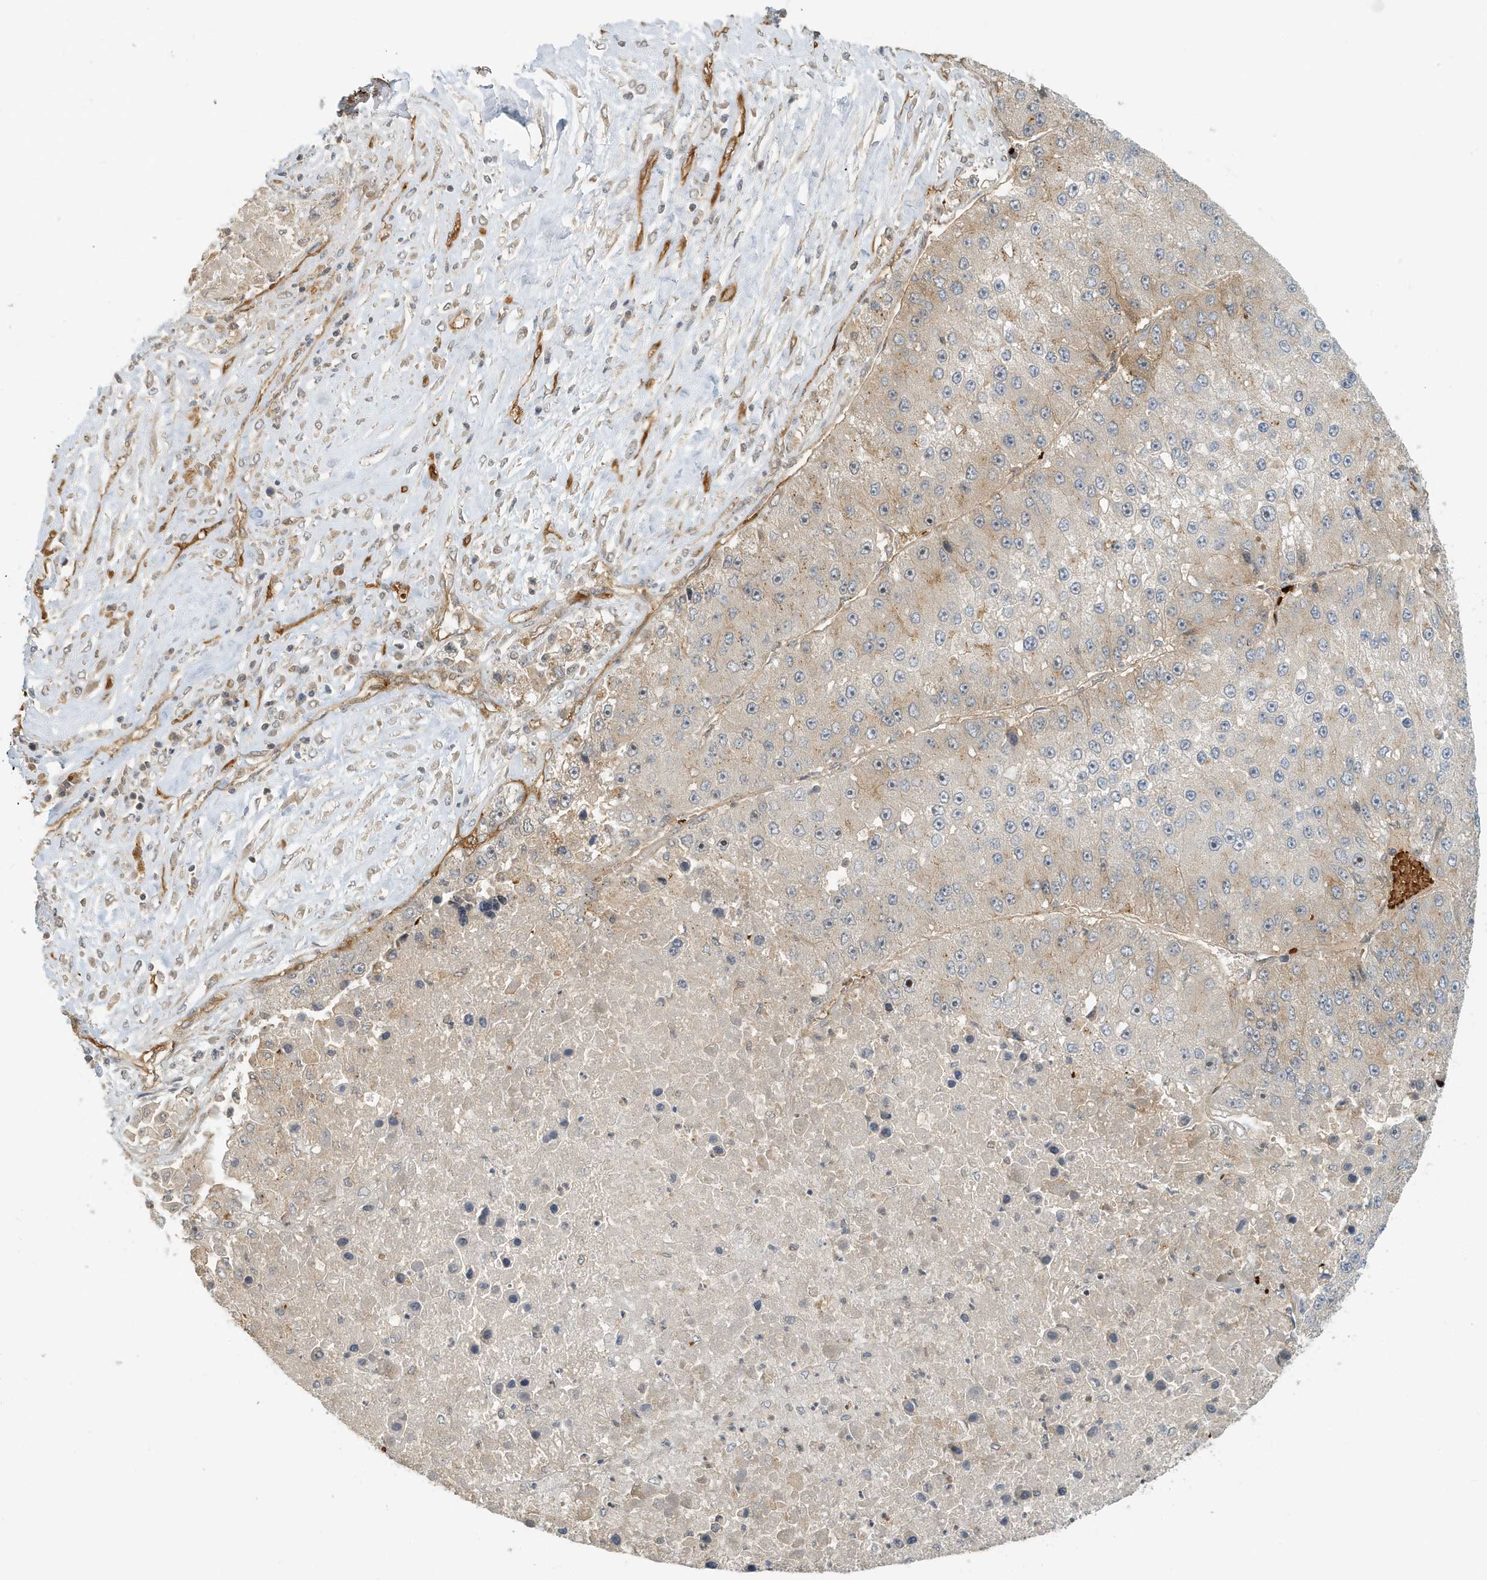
{"staining": {"intensity": "weak", "quantity": "<25%", "location": "cytoplasmic/membranous"}, "tissue": "liver cancer", "cell_type": "Tumor cells", "image_type": "cancer", "snomed": [{"axis": "morphology", "description": "Carcinoma, Hepatocellular, NOS"}, {"axis": "topography", "description": "Liver"}], "caption": "An image of liver hepatocellular carcinoma stained for a protein demonstrates no brown staining in tumor cells.", "gene": "FYCO1", "patient": {"sex": "female", "age": 73}}